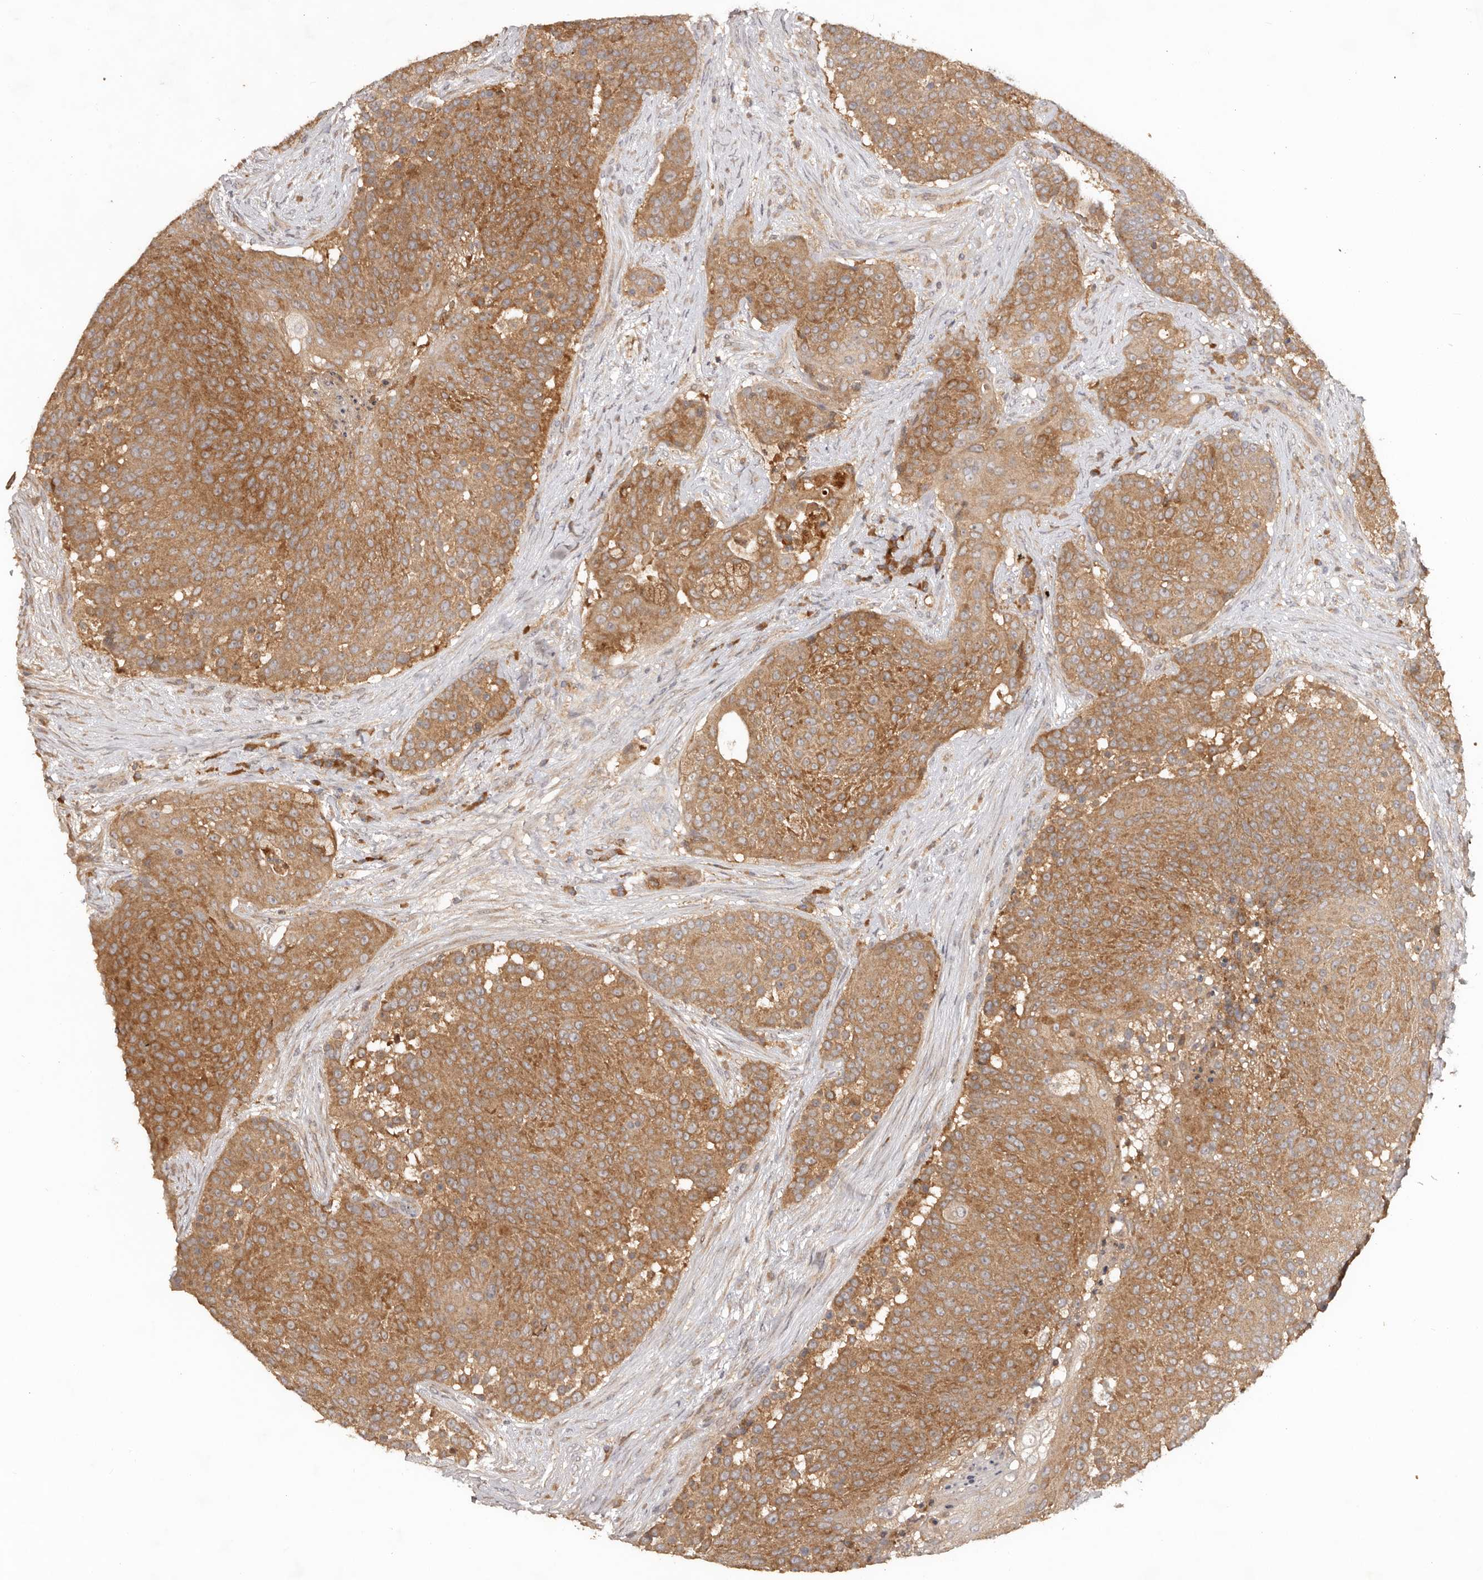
{"staining": {"intensity": "moderate", "quantity": ">75%", "location": "cytoplasmic/membranous"}, "tissue": "urothelial cancer", "cell_type": "Tumor cells", "image_type": "cancer", "snomed": [{"axis": "morphology", "description": "Urothelial carcinoma, High grade"}, {"axis": "topography", "description": "Urinary bladder"}], "caption": "About >75% of tumor cells in urothelial cancer demonstrate moderate cytoplasmic/membranous protein positivity as visualized by brown immunohistochemical staining.", "gene": "PKIB", "patient": {"sex": "female", "age": 63}}